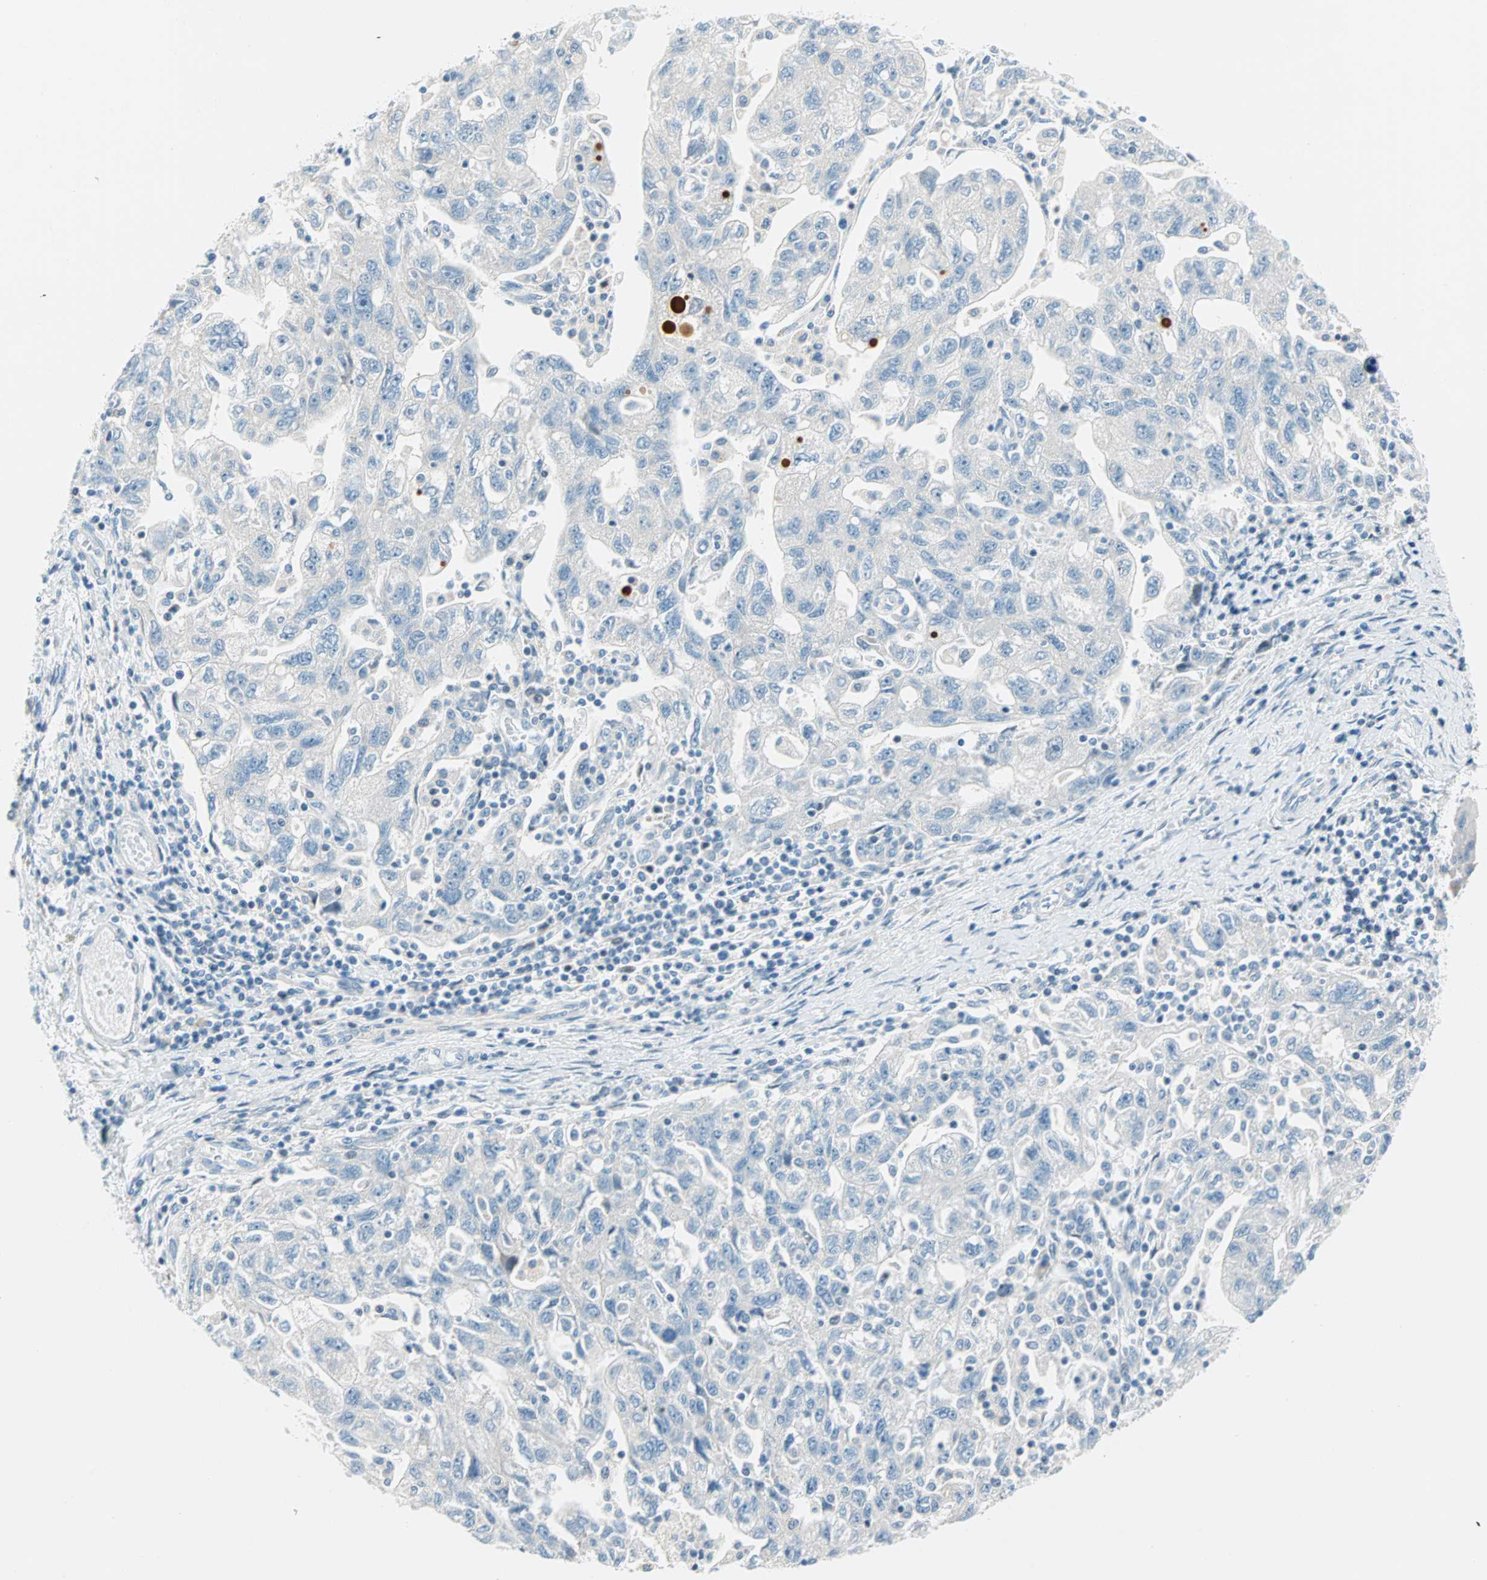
{"staining": {"intensity": "negative", "quantity": "none", "location": "none"}, "tissue": "ovarian cancer", "cell_type": "Tumor cells", "image_type": "cancer", "snomed": [{"axis": "morphology", "description": "Carcinoma, NOS"}, {"axis": "morphology", "description": "Cystadenocarcinoma, serous, NOS"}, {"axis": "topography", "description": "Ovary"}], "caption": "Photomicrograph shows no protein positivity in tumor cells of ovarian cancer tissue.", "gene": "TMEM163", "patient": {"sex": "female", "age": 69}}